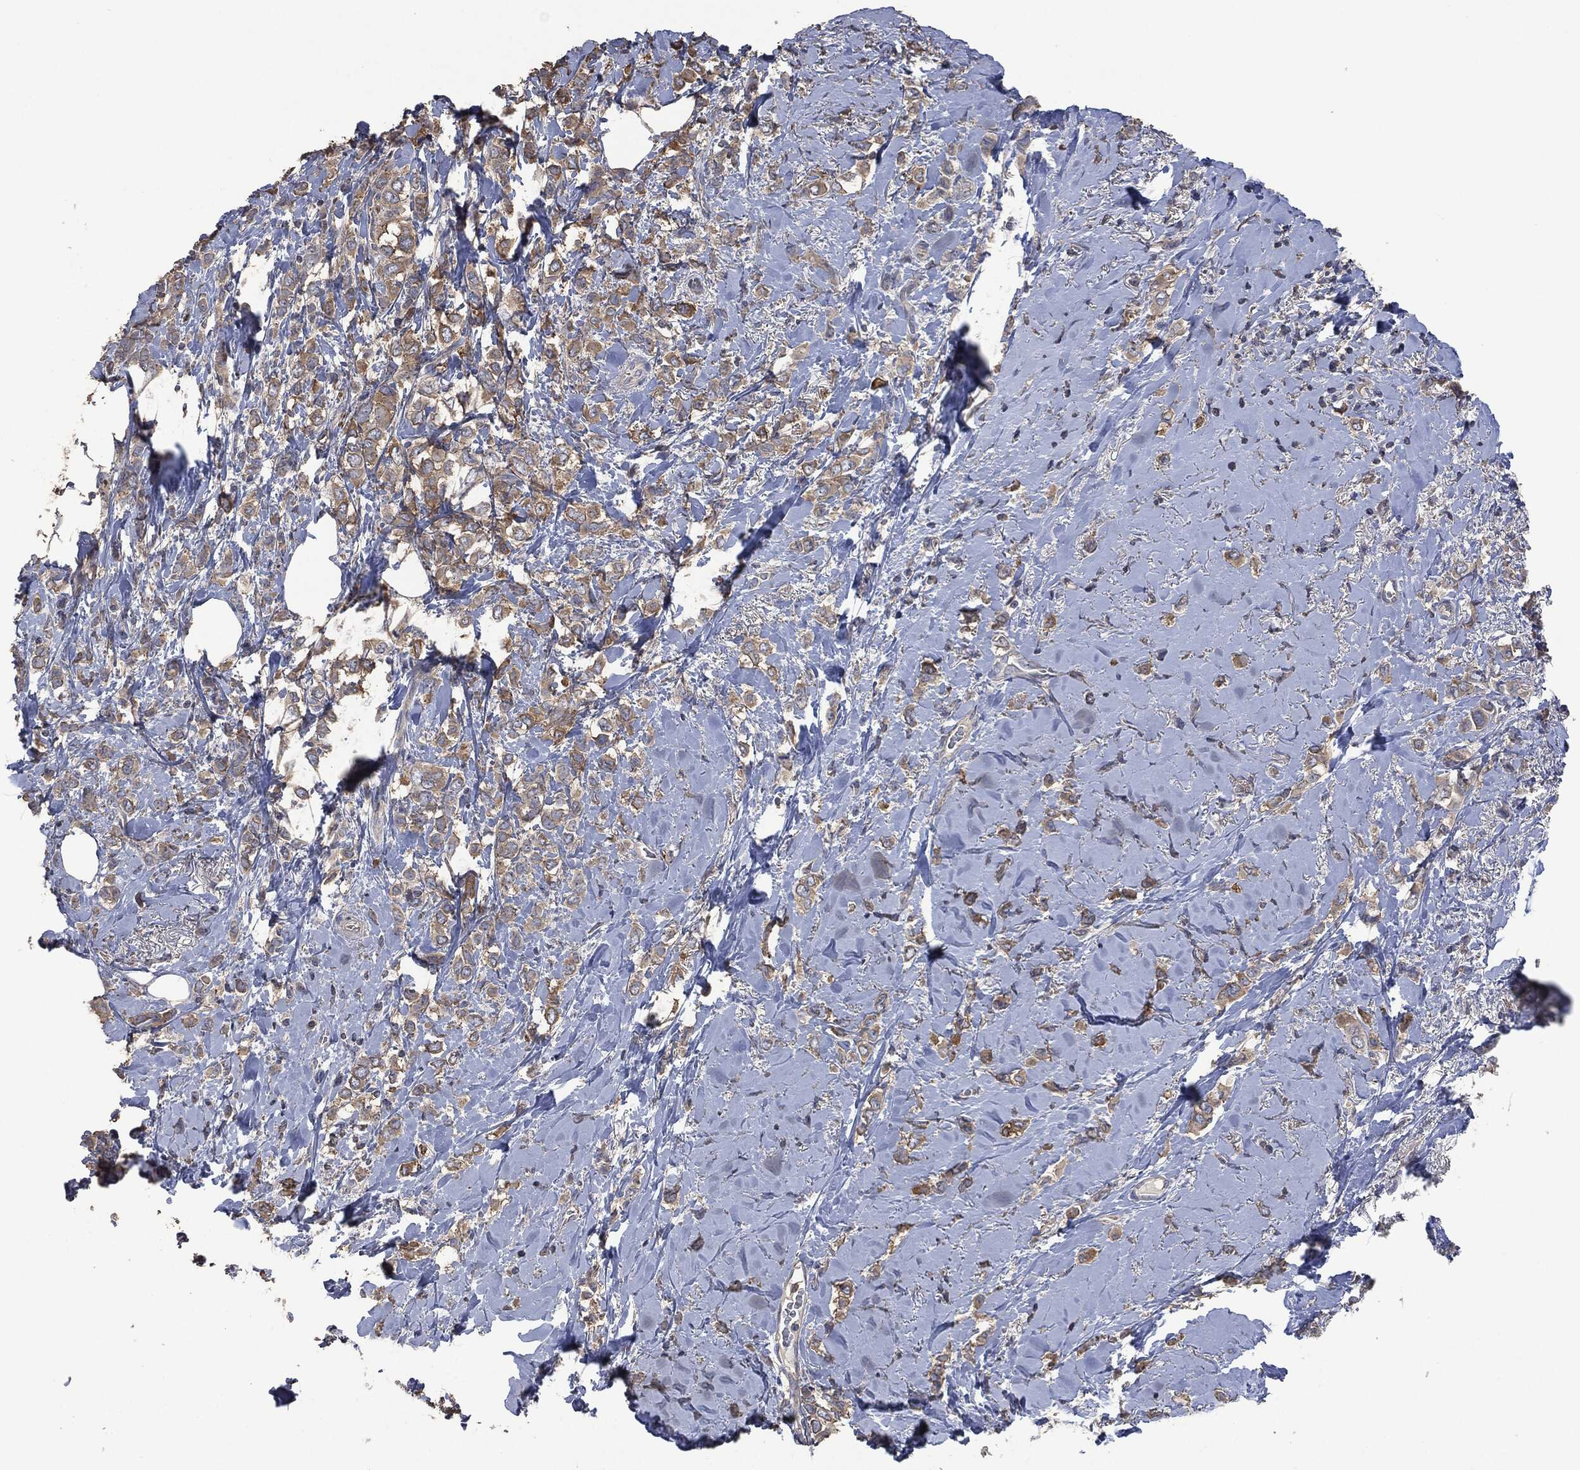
{"staining": {"intensity": "moderate", "quantity": "25%-75%", "location": "cytoplasmic/membranous"}, "tissue": "breast cancer", "cell_type": "Tumor cells", "image_type": "cancer", "snomed": [{"axis": "morphology", "description": "Lobular carcinoma"}, {"axis": "topography", "description": "Breast"}], "caption": "A brown stain shows moderate cytoplasmic/membranous staining of a protein in breast cancer tumor cells.", "gene": "MSLN", "patient": {"sex": "female", "age": 66}}